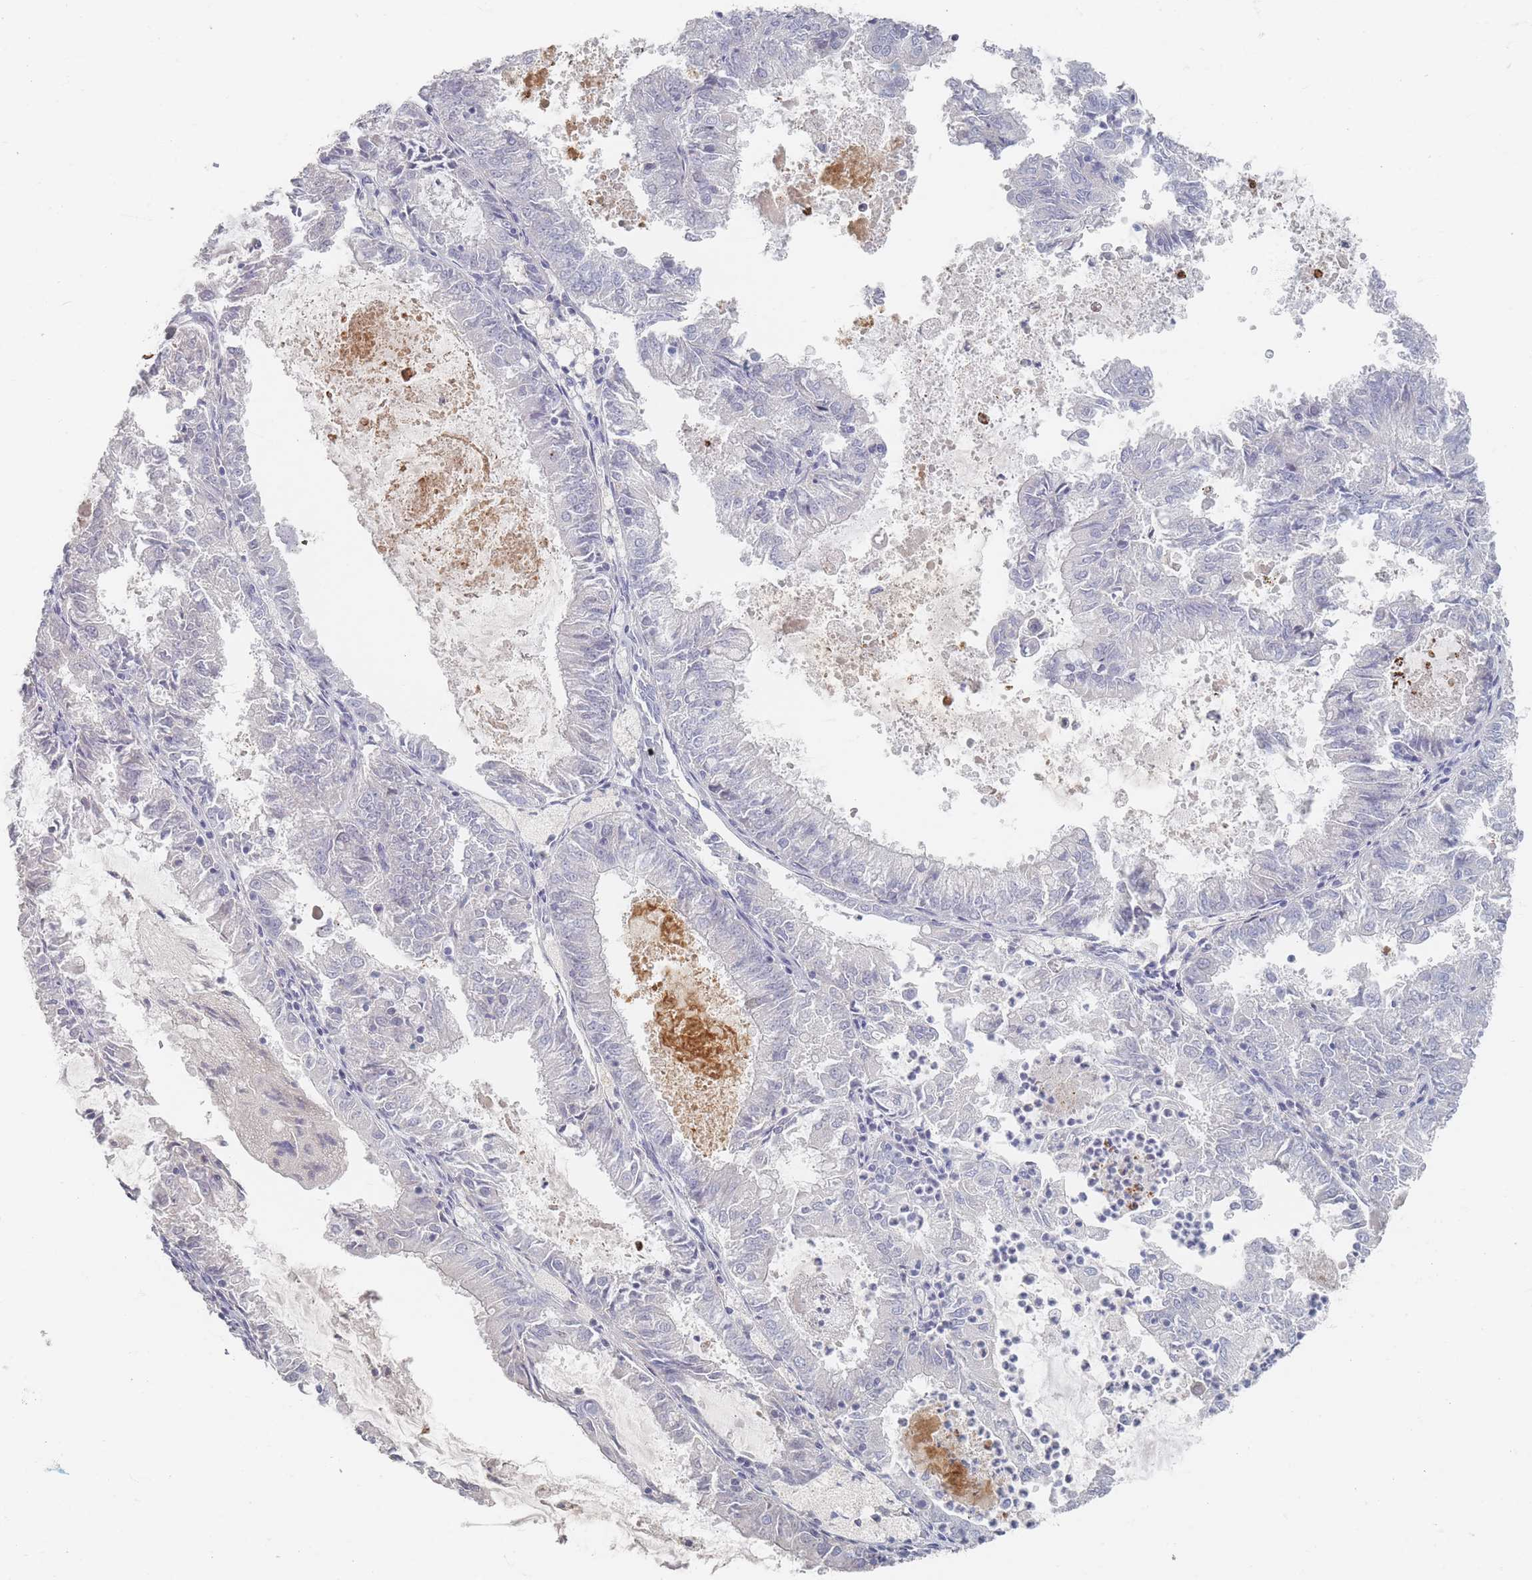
{"staining": {"intensity": "negative", "quantity": "none", "location": "none"}, "tissue": "endometrial cancer", "cell_type": "Tumor cells", "image_type": "cancer", "snomed": [{"axis": "morphology", "description": "Adenocarcinoma, NOS"}, {"axis": "topography", "description": "Endometrium"}], "caption": "An immunohistochemistry micrograph of endometrial adenocarcinoma is shown. There is no staining in tumor cells of endometrial adenocarcinoma. The staining was performed using DAB (3,3'-diaminobenzidine) to visualize the protein expression in brown, while the nuclei were stained in blue with hematoxylin (Magnification: 20x).", "gene": "HELZ2", "patient": {"sex": "female", "age": 57}}